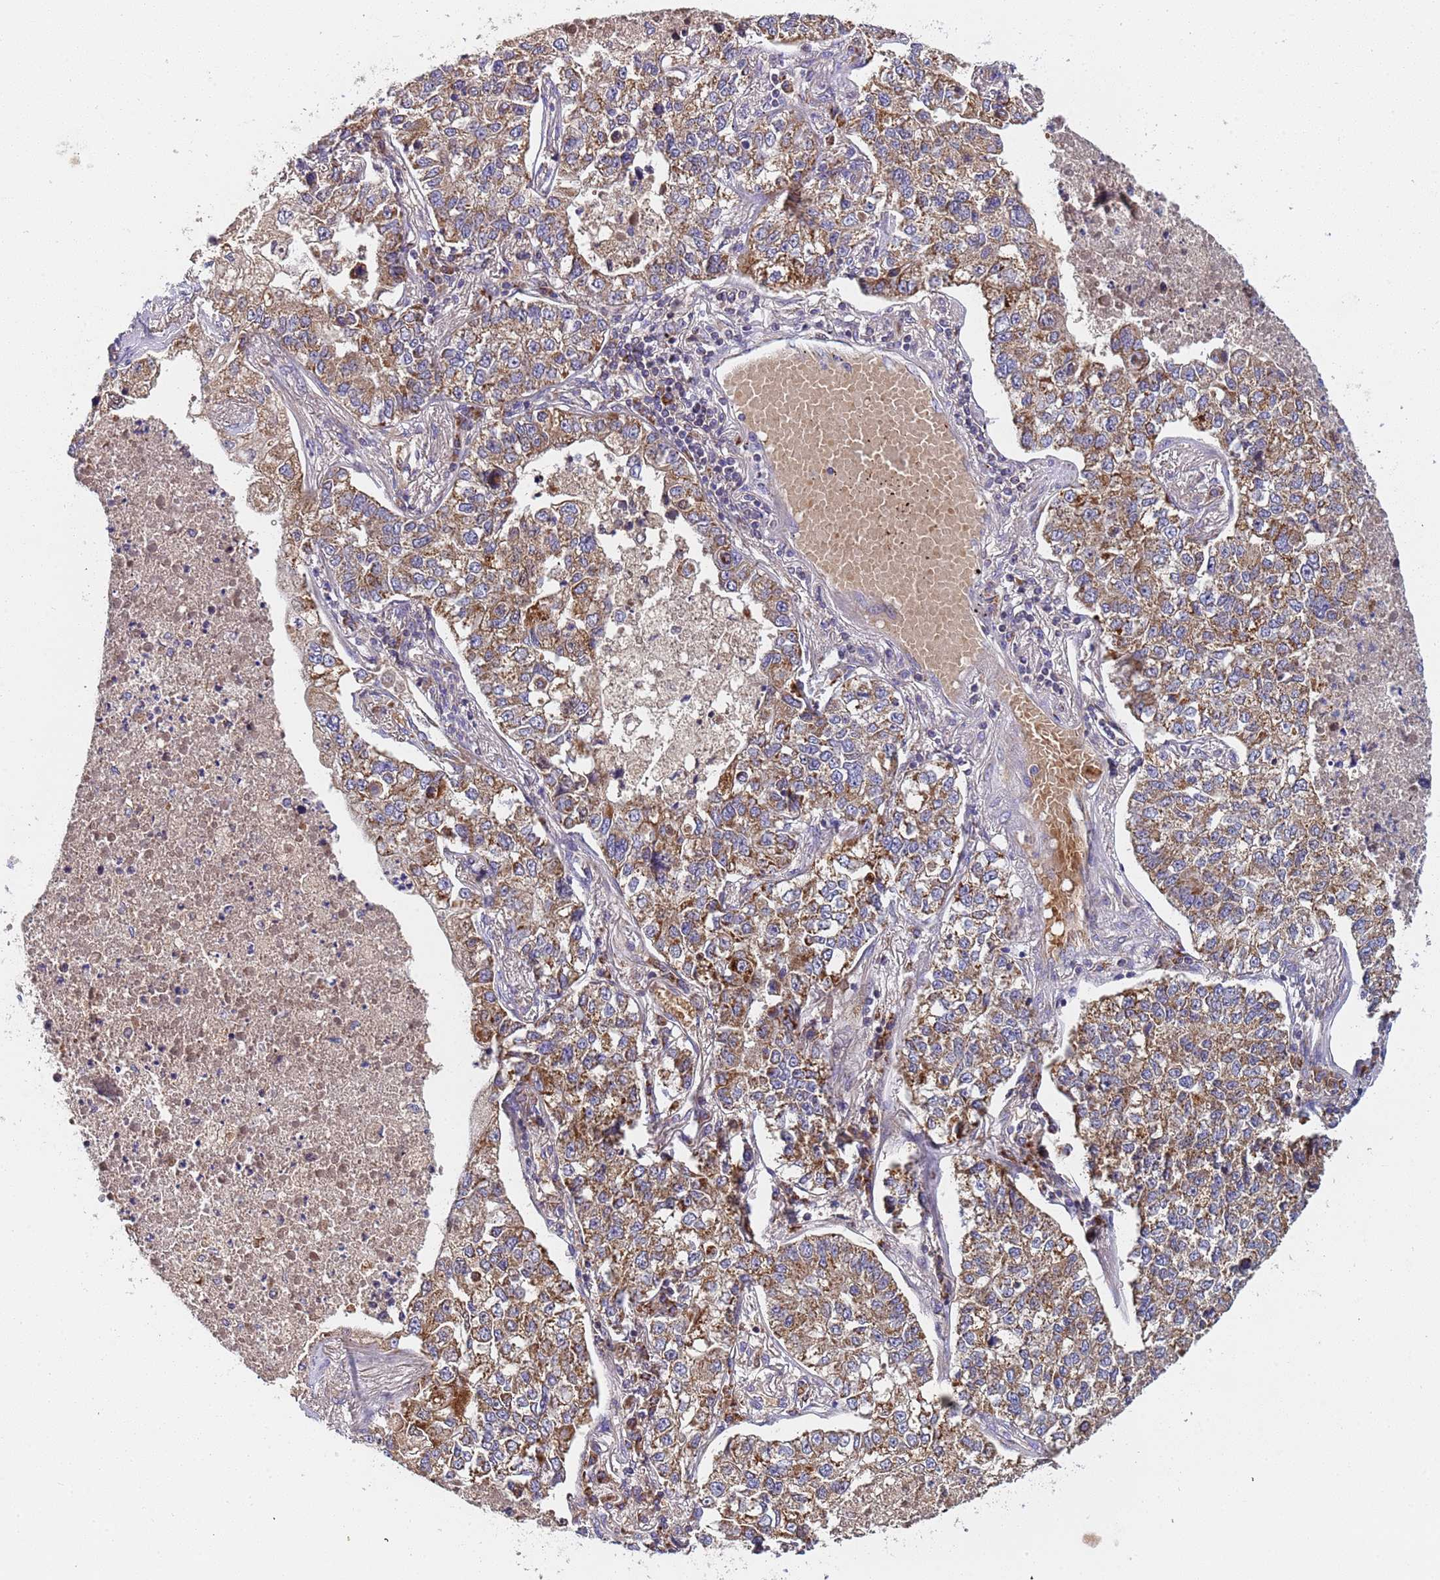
{"staining": {"intensity": "moderate", "quantity": ">75%", "location": "cytoplasmic/membranous"}, "tissue": "lung cancer", "cell_type": "Tumor cells", "image_type": "cancer", "snomed": [{"axis": "morphology", "description": "Adenocarcinoma, NOS"}, {"axis": "topography", "description": "Lung"}], "caption": "Lung adenocarcinoma stained with a brown dye exhibits moderate cytoplasmic/membranous positive positivity in approximately >75% of tumor cells.", "gene": "TMEM126A", "patient": {"sex": "male", "age": 49}}